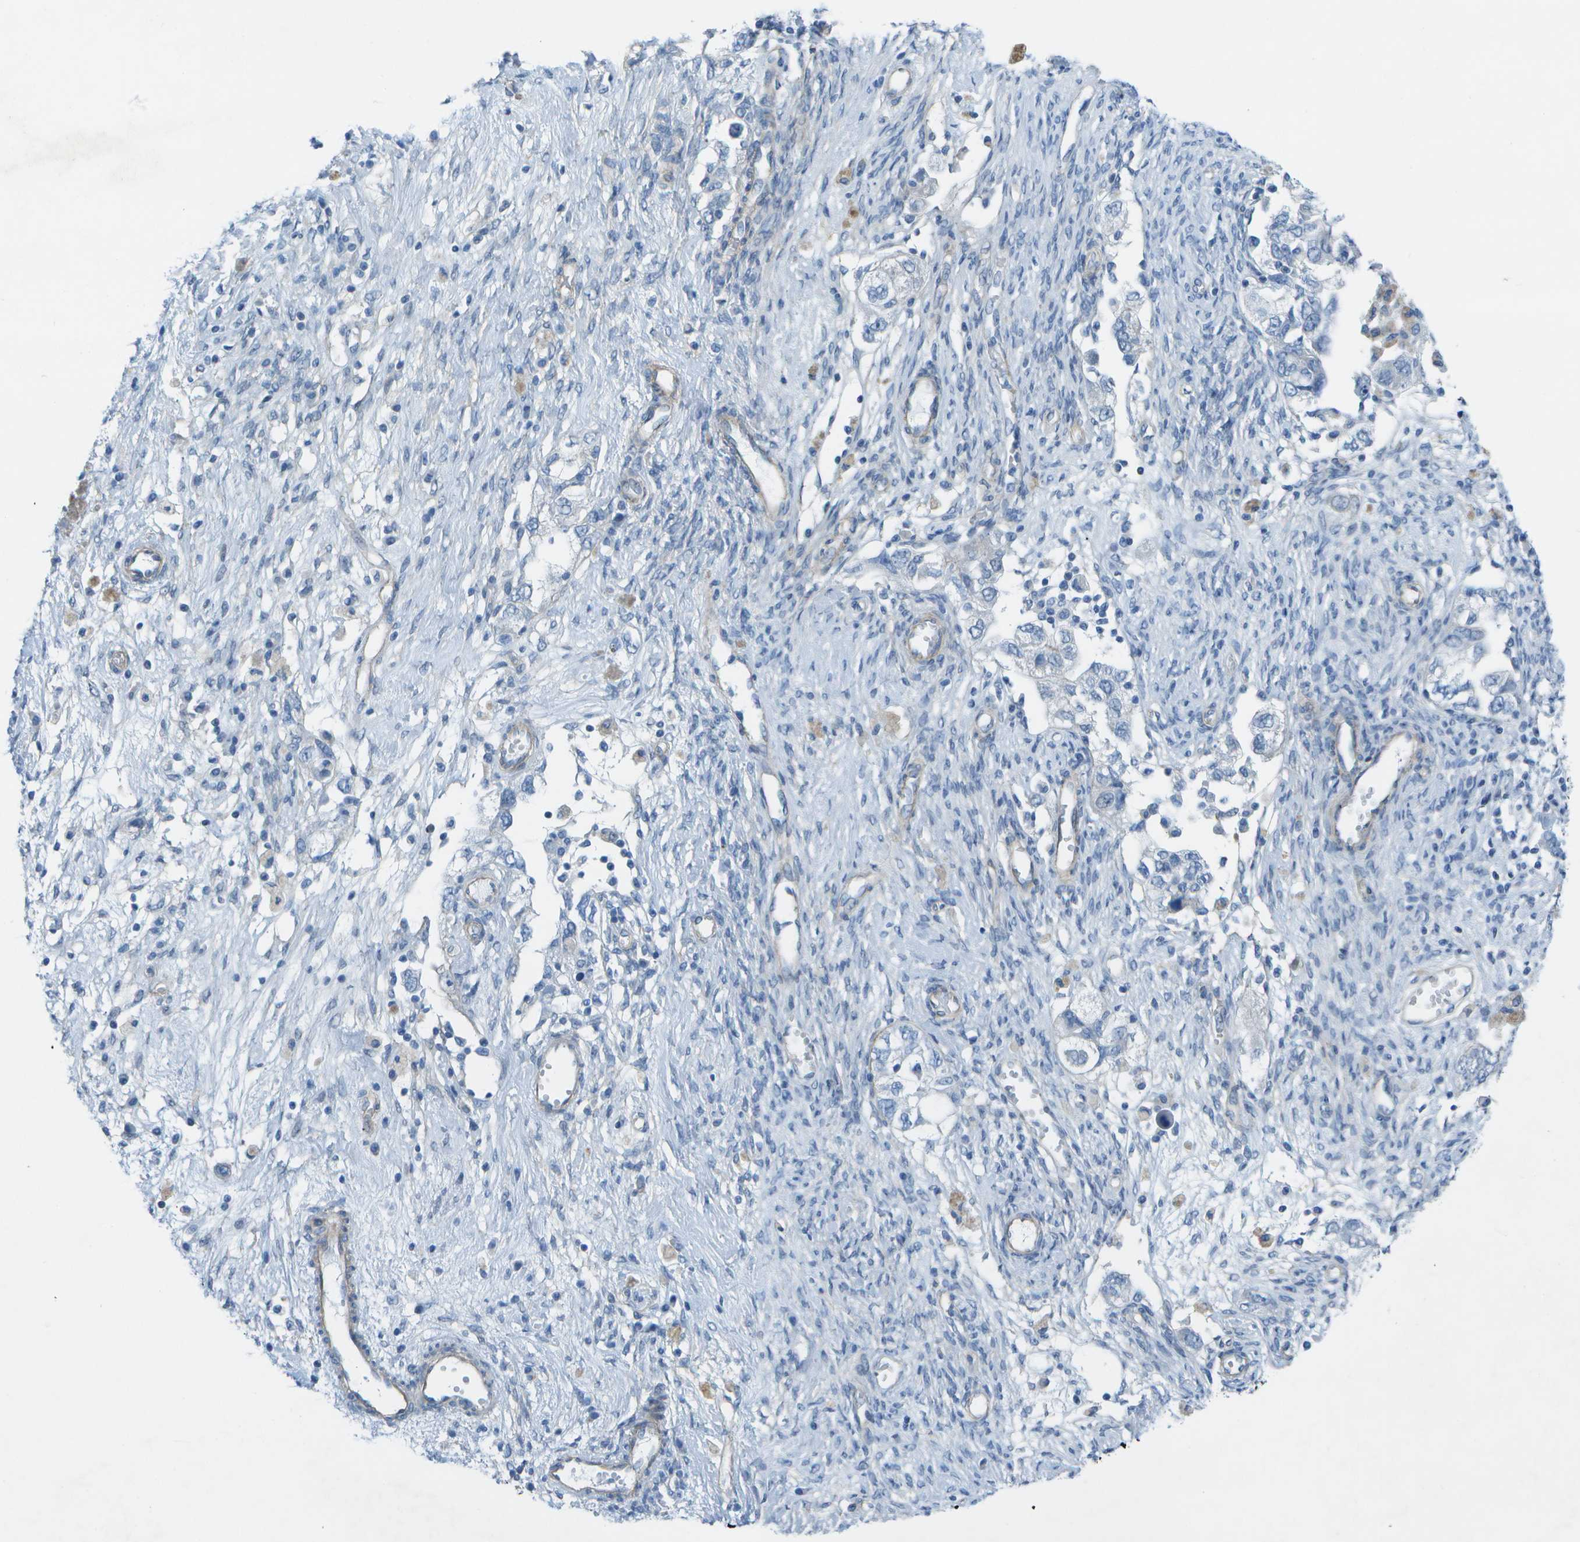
{"staining": {"intensity": "negative", "quantity": "none", "location": "none"}, "tissue": "ovarian cancer", "cell_type": "Tumor cells", "image_type": "cancer", "snomed": [{"axis": "morphology", "description": "Carcinoma, NOS"}, {"axis": "morphology", "description": "Cystadenocarcinoma, serous, NOS"}, {"axis": "topography", "description": "Ovary"}], "caption": "There is no significant positivity in tumor cells of ovarian cancer.", "gene": "SORBS3", "patient": {"sex": "female", "age": 69}}